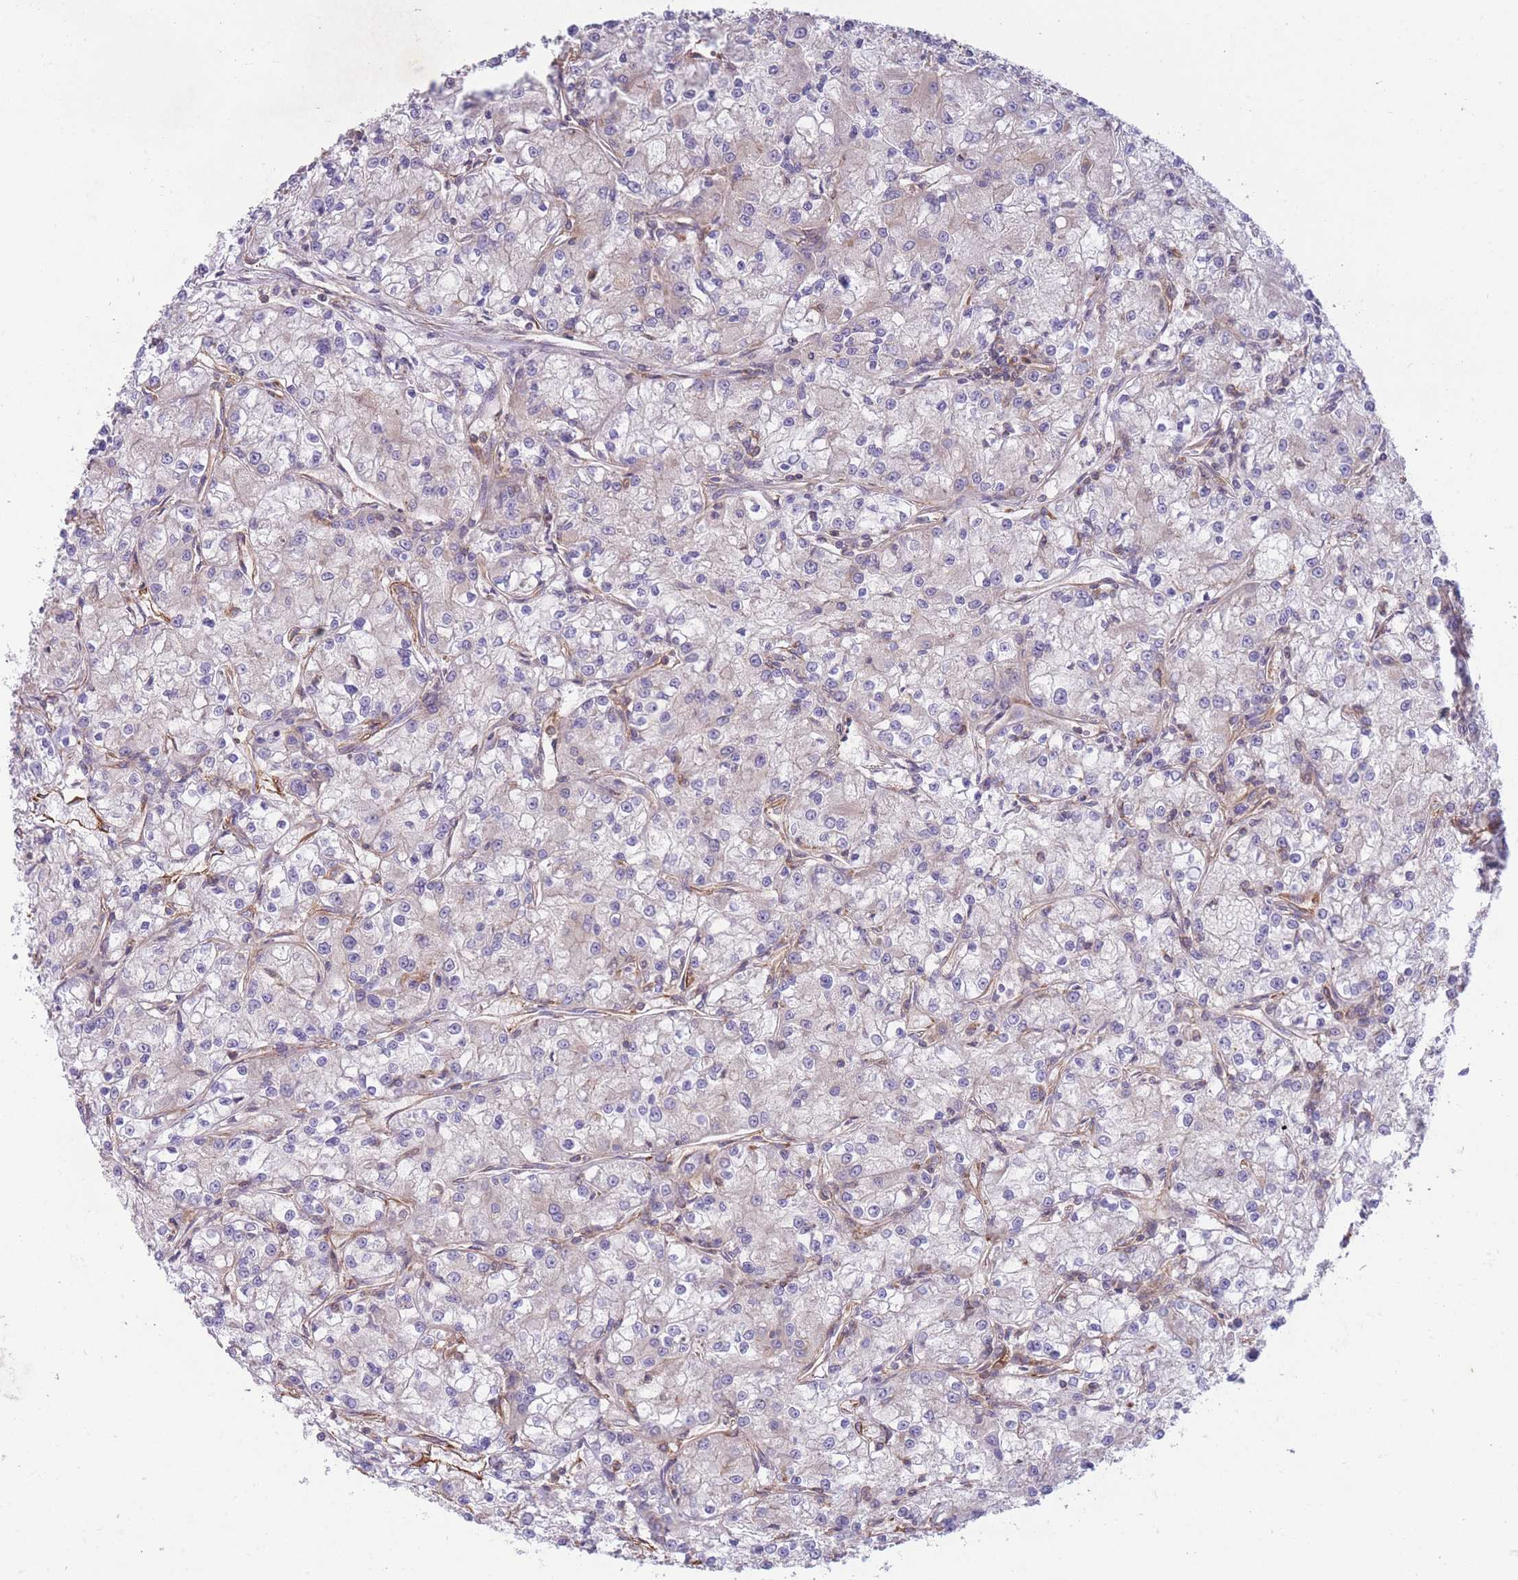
{"staining": {"intensity": "negative", "quantity": "none", "location": "none"}, "tissue": "renal cancer", "cell_type": "Tumor cells", "image_type": "cancer", "snomed": [{"axis": "morphology", "description": "Adenocarcinoma, NOS"}, {"axis": "topography", "description": "Kidney"}], "caption": "High magnification brightfield microscopy of renal adenocarcinoma stained with DAB (3,3'-diaminobenzidine) (brown) and counterstained with hematoxylin (blue): tumor cells show no significant staining.", "gene": "GGA1", "patient": {"sex": "female", "age": 59}}